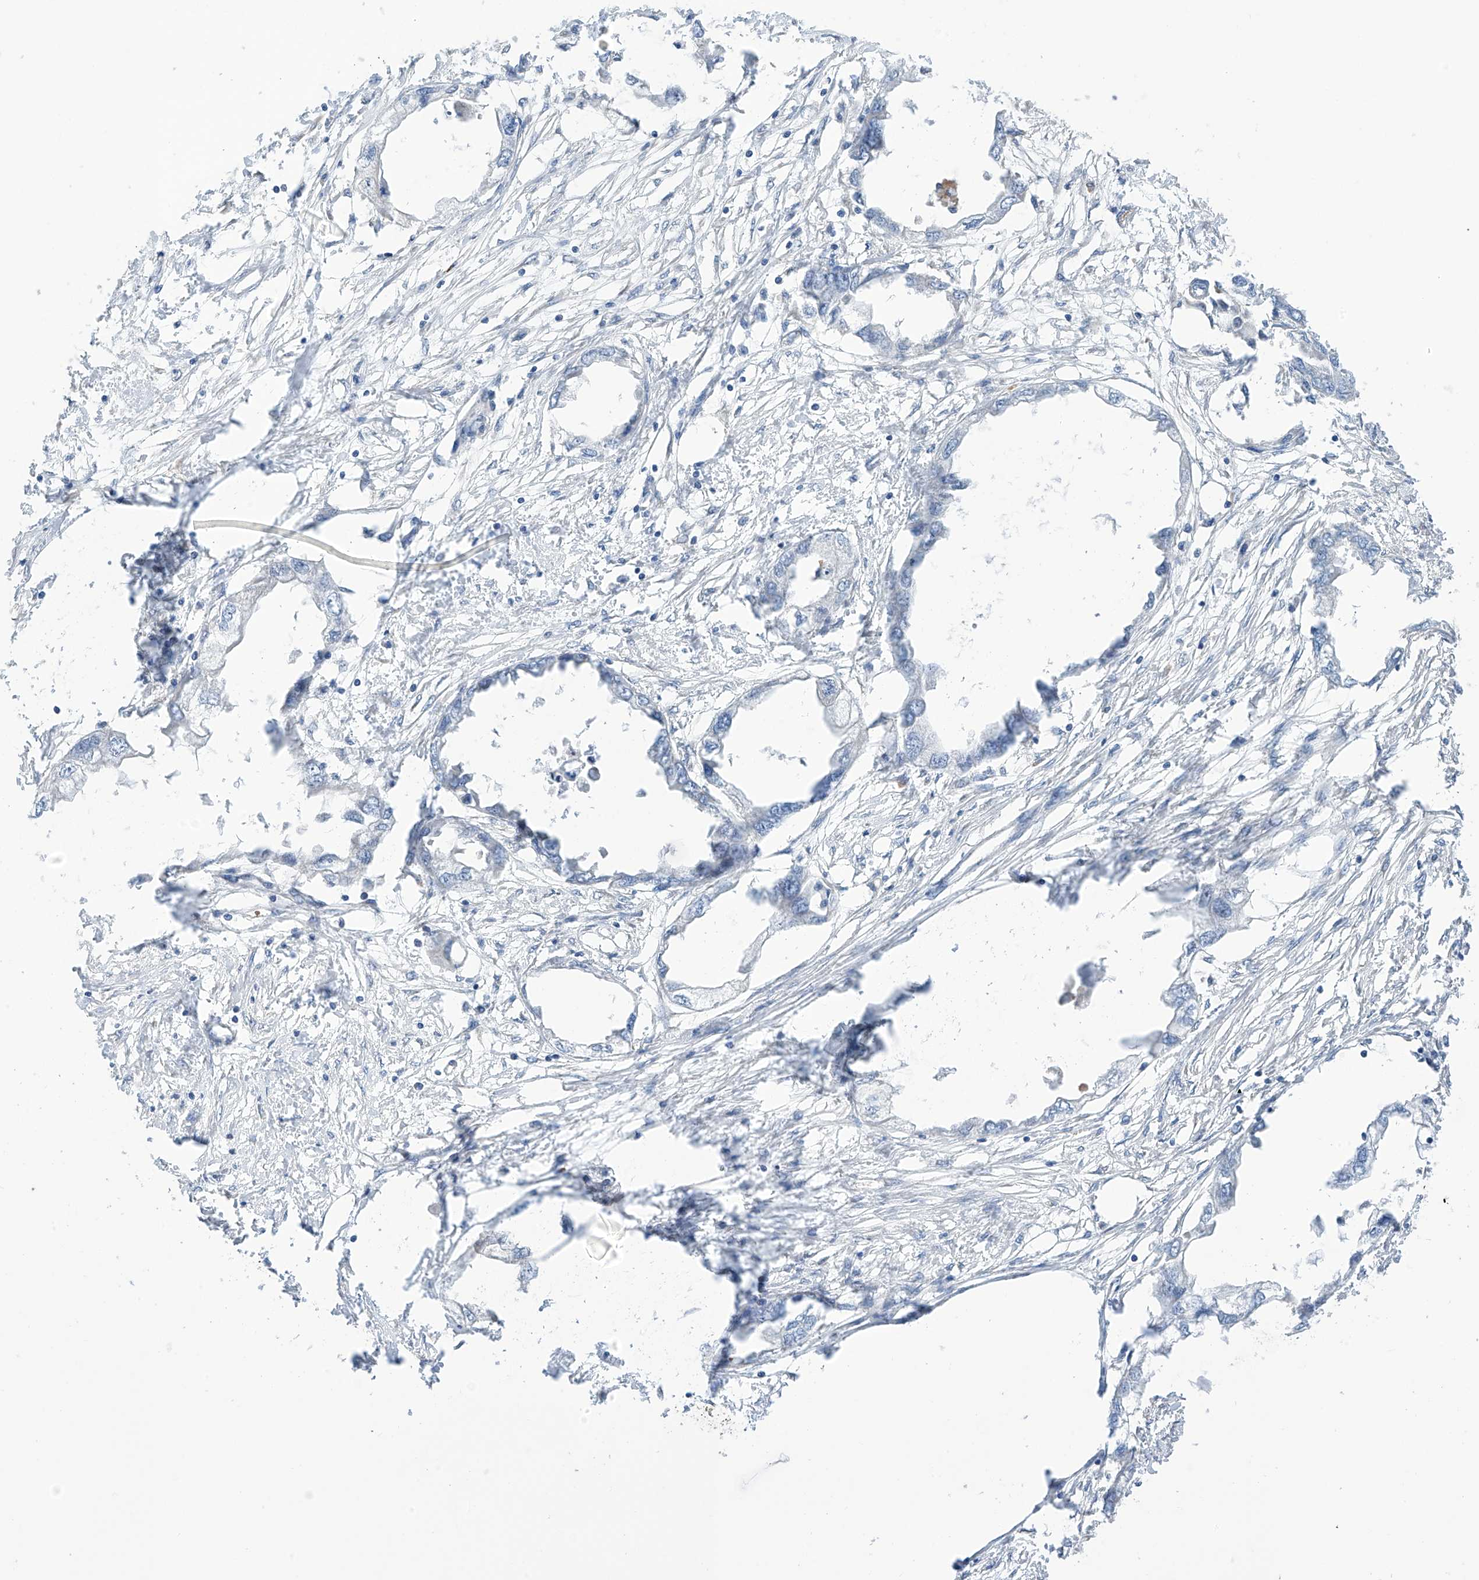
{"staining": {"intensity": "negative", "quantity": "none", "location": "none"}, "tissue": "endometrial cancer", "cell_type": "Tumor cells", "image_type": "cancer", "snomed": [{"axis": "morphology", "description": "Adenocarcinoma, NOS"}, {"axis": "morphology", "description": "Adenocarcinoma, metastatic, NOS"}, {"axis": "topography", "description": "Adipose tissue"}, {"axis": "topography", "description": "Endometrium"}], "caption": "Tumor cells are negative for protein expression in human endometrial cancer (metastatic adenocarcinoma).", "gene": "REC8", "patient": {"sex": "female", "age": 67}}